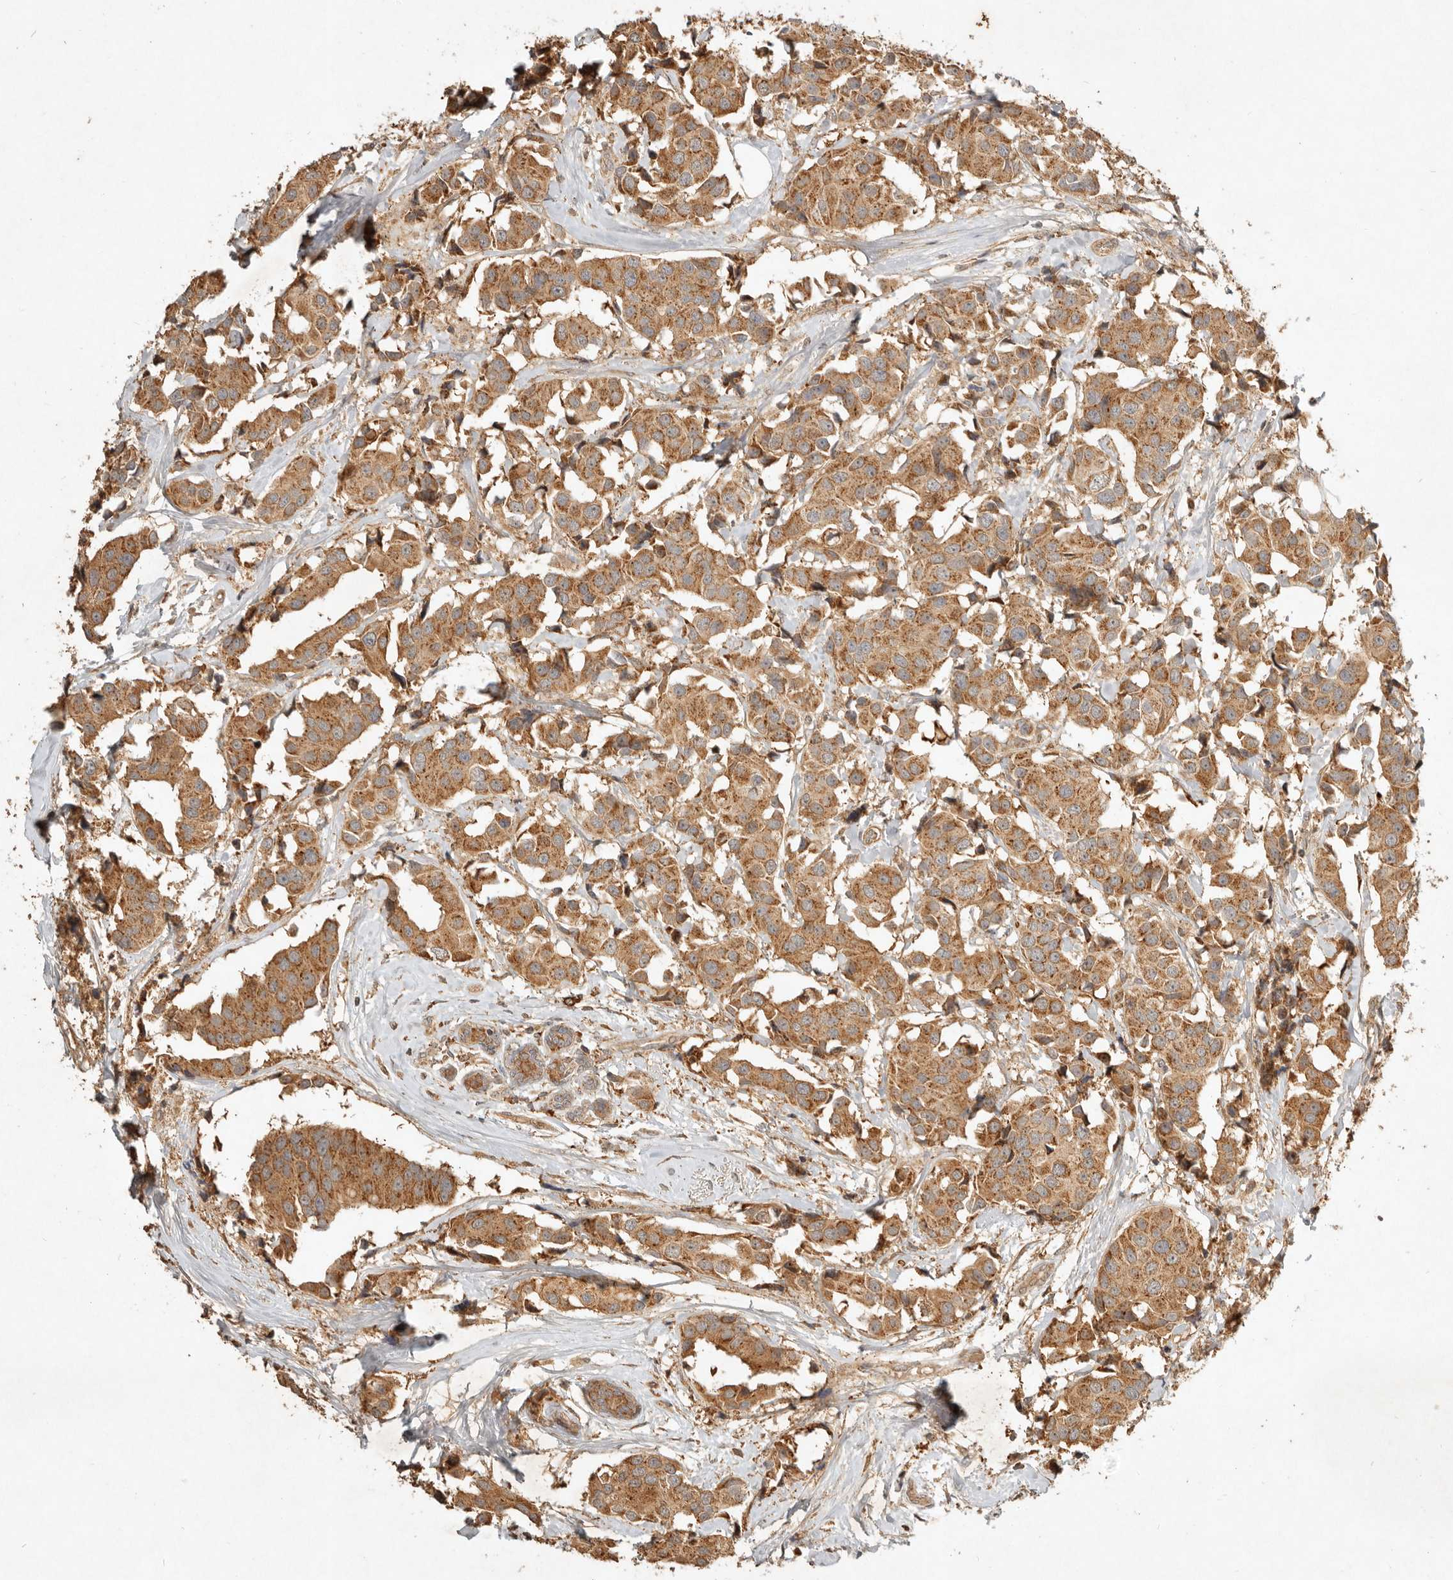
{"staining": {"intensity": "moderate", "quantity": ">75%", "location": "cytoplasmic/membranous"}, "tissue": "breast cancer", "cell_type": "Tumor cells", "image_type": "cancer", "snomed": [{"axis": "morphology", "description": "Normal tissue, NOS"}, {"axis": "morphology", "description": "Duct carcinoma"}, {"axis": "topography", "description": "Breast"}], "caption": "An image of breast cancer (intraductal carcinoma) stained for a protein exhibits moderate cytoplasmic/membranous brown staining in tumor cells.", "gene": "CLEC4C", "patient": {"sex": "female", "age": 39}}